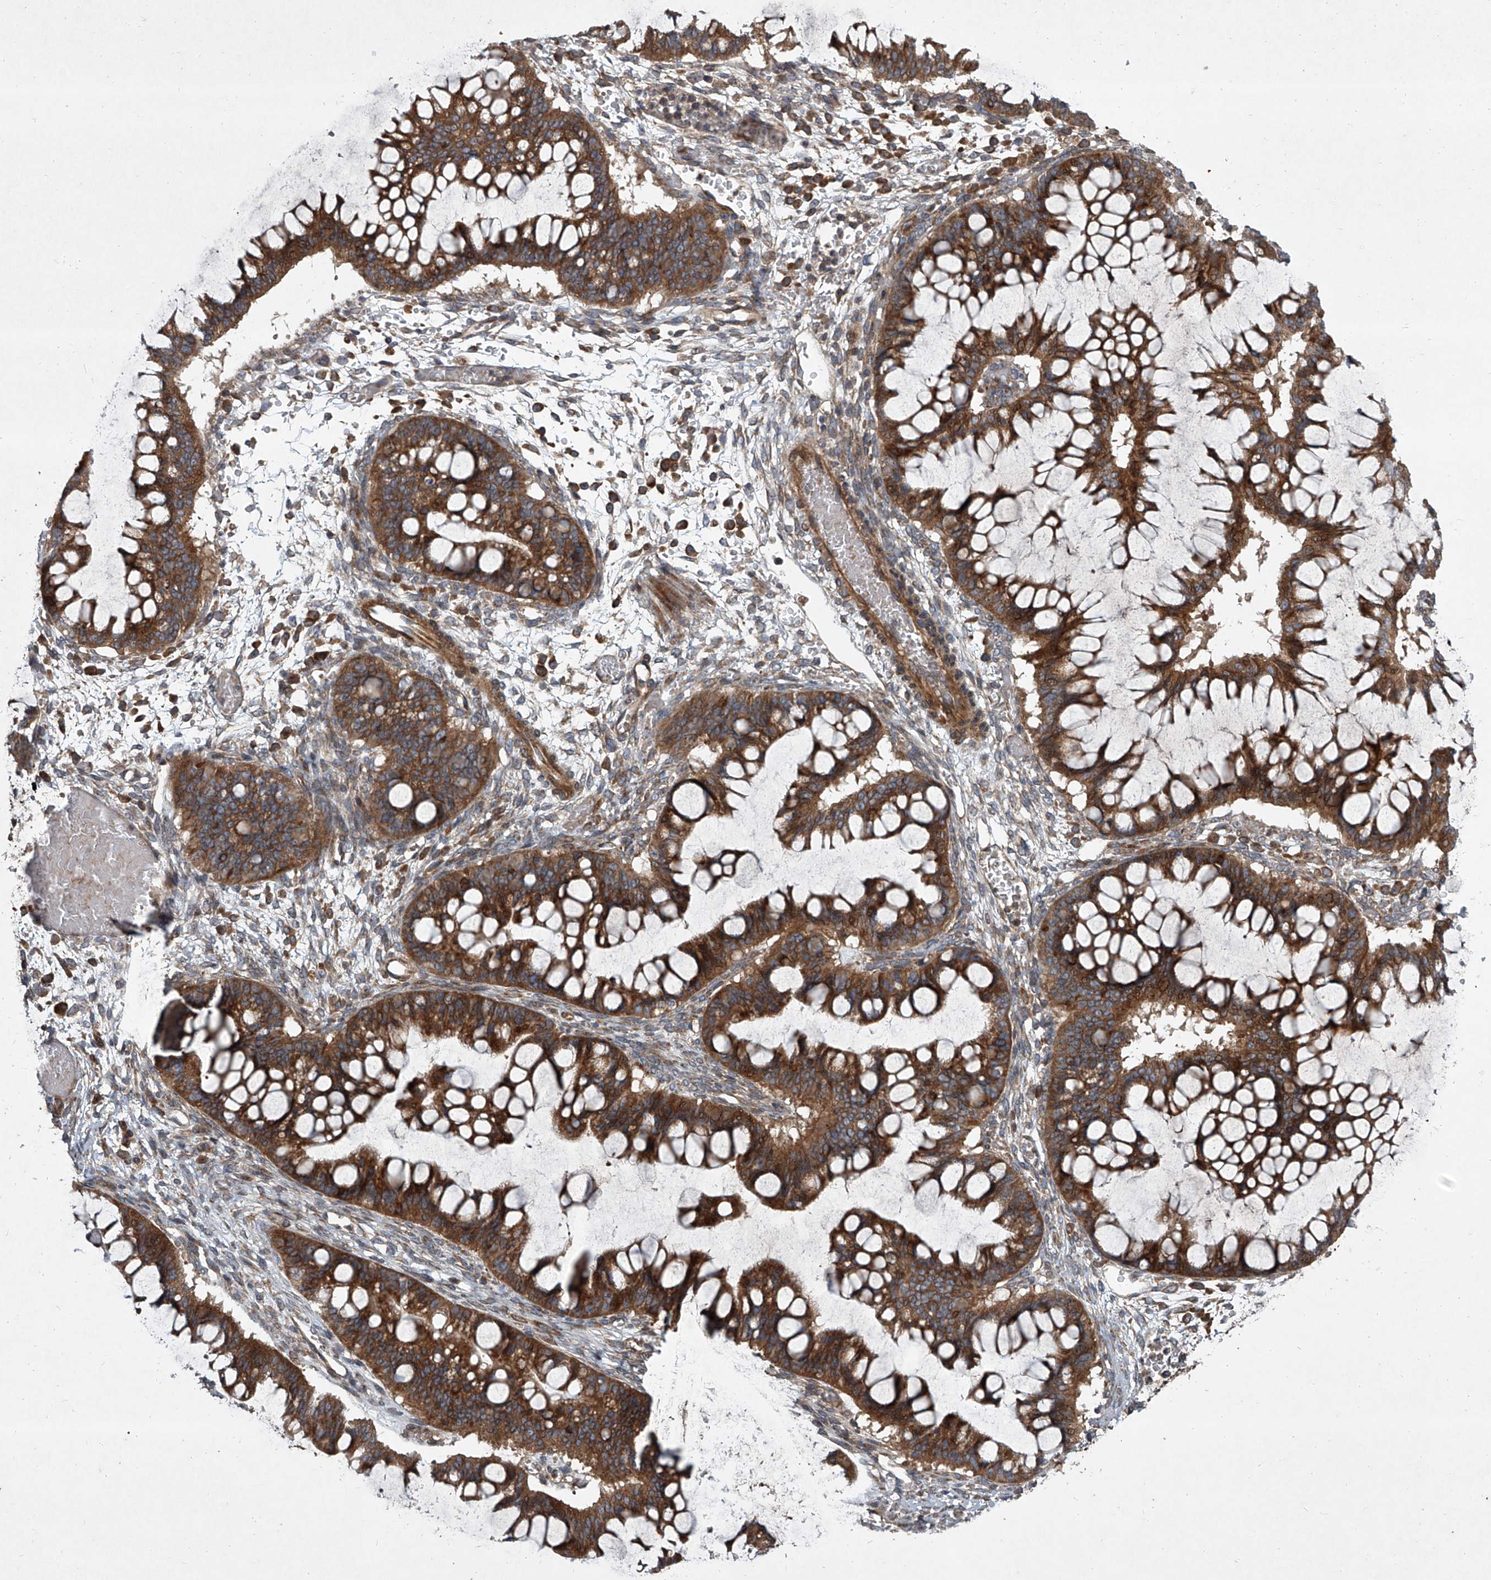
{"staining": {"intensity": "moderate", "quantity": ">75%", "location": "cytoplasmic/membranous"}, "tissue": "ovarian cancer", "cell_type": "Tumor cells", "image_type": "cancer", "snomed": [{"axis": "morphology", "description": "Cystadenocarcinoma, mucinous, NOS"}, {"axis": "topography", "description": "Ovary"}], "caption": "Immunohistochemistry image of neoplastic tissue: ovarian cancer (mucinous cystadenocarcinoma) stained using IHC reveals medium levels of moderate protein expression localized specifically in the cytoplasmic/membranous of tumor cells, appearing as a cytoplasmic/membranous brown color.", "gene": "EVA1C", "patient": {"sex": "female", "age": 73}}